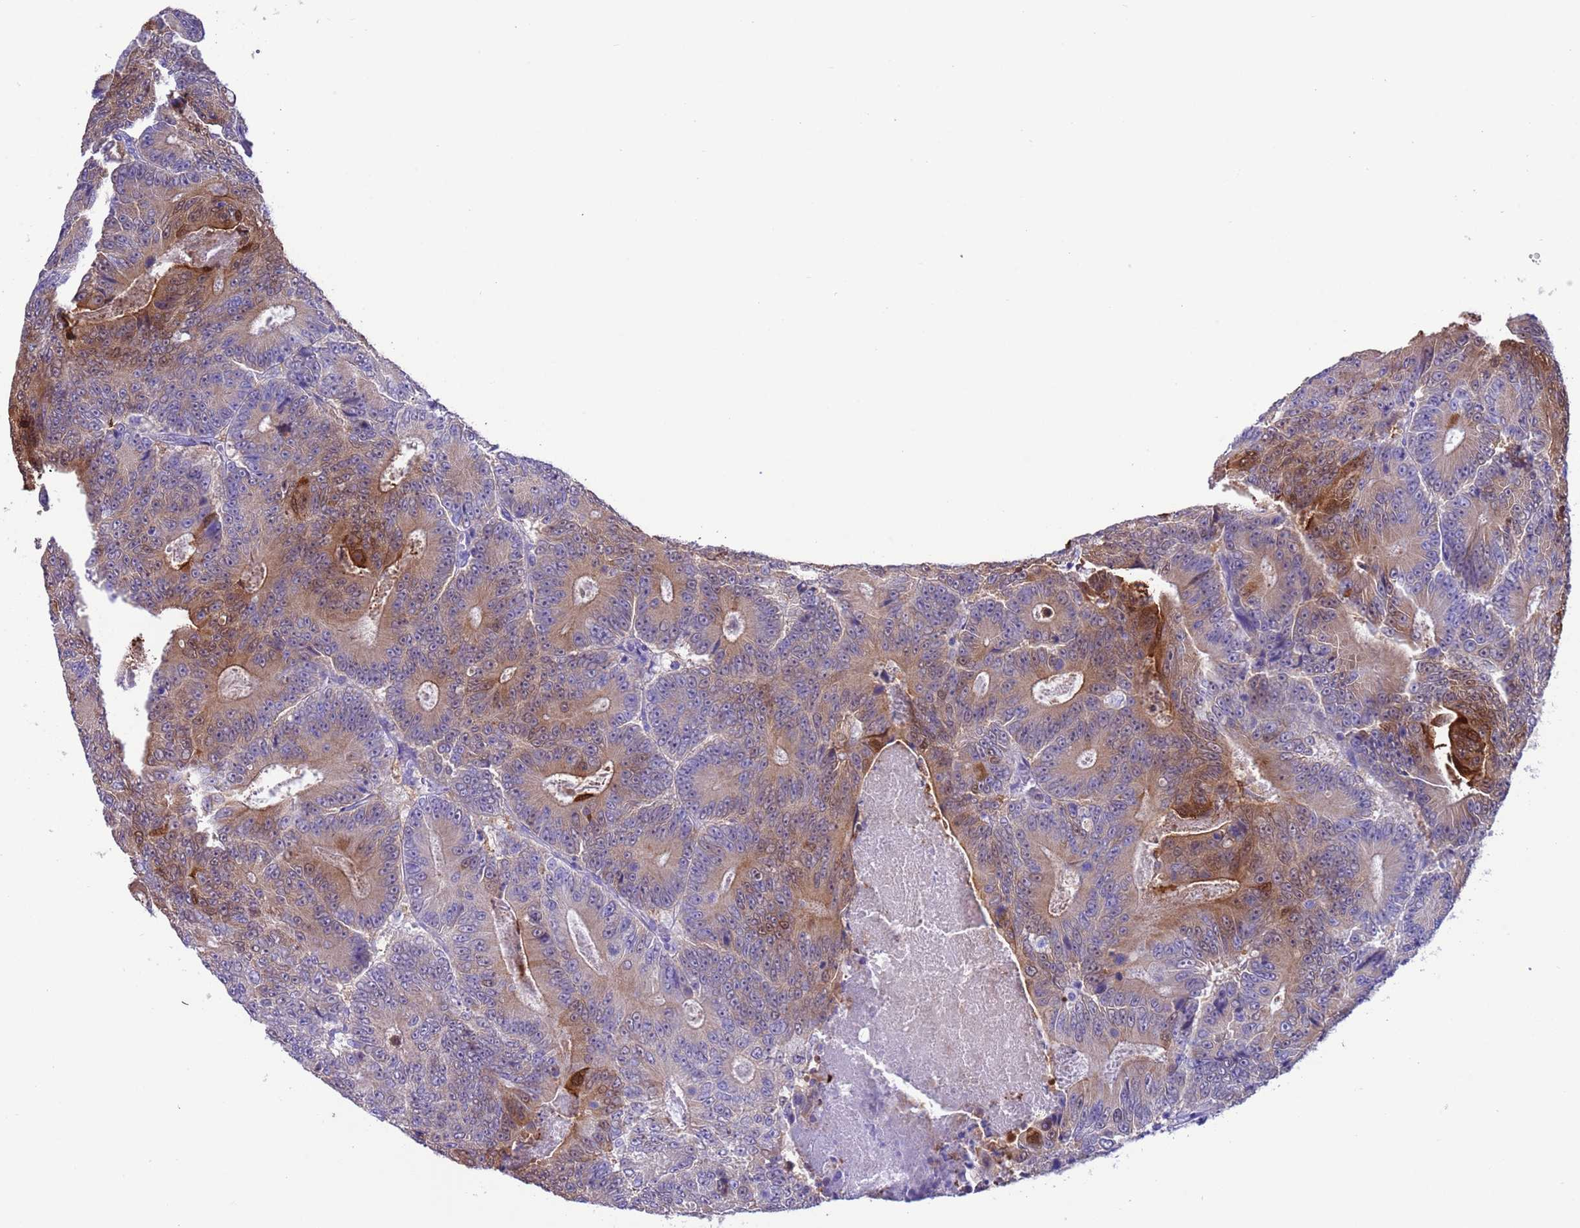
{"staining": {"intensity": "moderate", "quantity": "<25%", "location": "cytoplasmic/membranous,nuclear"}, "tissue": "colorectal cancer", "cell_type": "Tumor cells", "image_type": "cancer", "snomed": [{"axis": "morphology", "description": "Adenocarcinoma, NOS"}, {"axis": "topography", "description": "Colon"}], "caption": "An image showing moderate cytoplasmic/membranous and nuclear staining in about <25% of tumor cells in colorectal cancer, as visualized by brown immunohistochemical staining.", "gene": "C6orf47", "patient": {"sex": "male", "age": 83}}